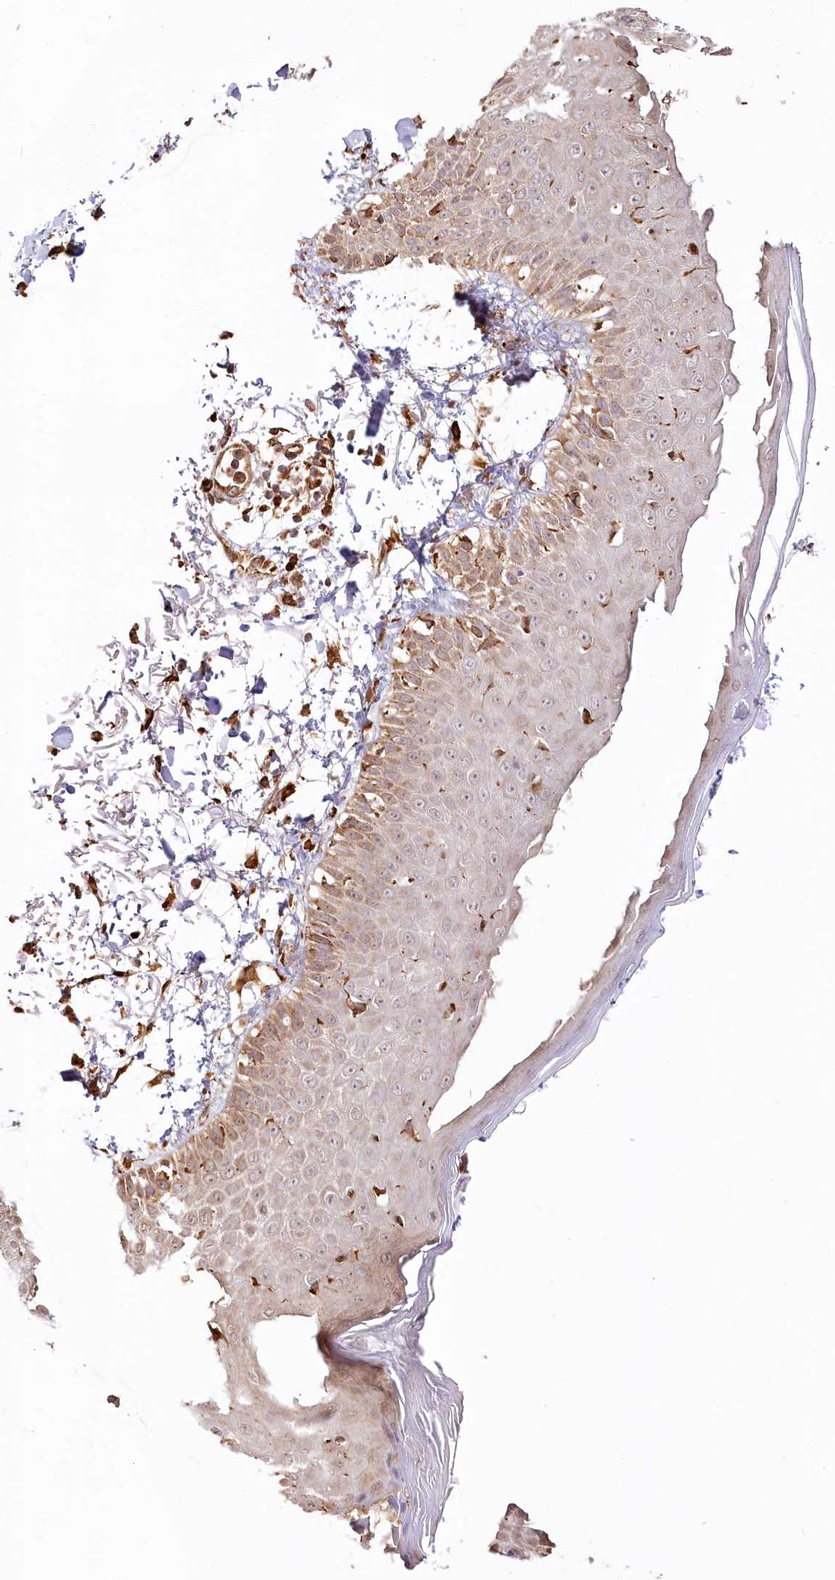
{"staining": {"intensity": "moderate", "quantity": ">75%", "location": "cytoplasmic/membranous,nuclear"}, "tissue": "skin", "cell_type": "Fibroblasts", "image_type": "normal", "snomed": [{"axis": "morphology", "description": "Normal tissue, NOS"}, {"axis": "morphology", "description": "Squamous cell carcinoma, NOS"}, {"axis": "topography", "description": "Skin"}, {"axis": "topography", "description": "Peripheral nerve tissue"}], "caption": "Moderate cytoplasmic/membranous,nuclear protein expression is present in approximately >75% of fibroblasts in skin.", "gene": "FAM13A", "patient": {"sex": "male", "age": 83}}